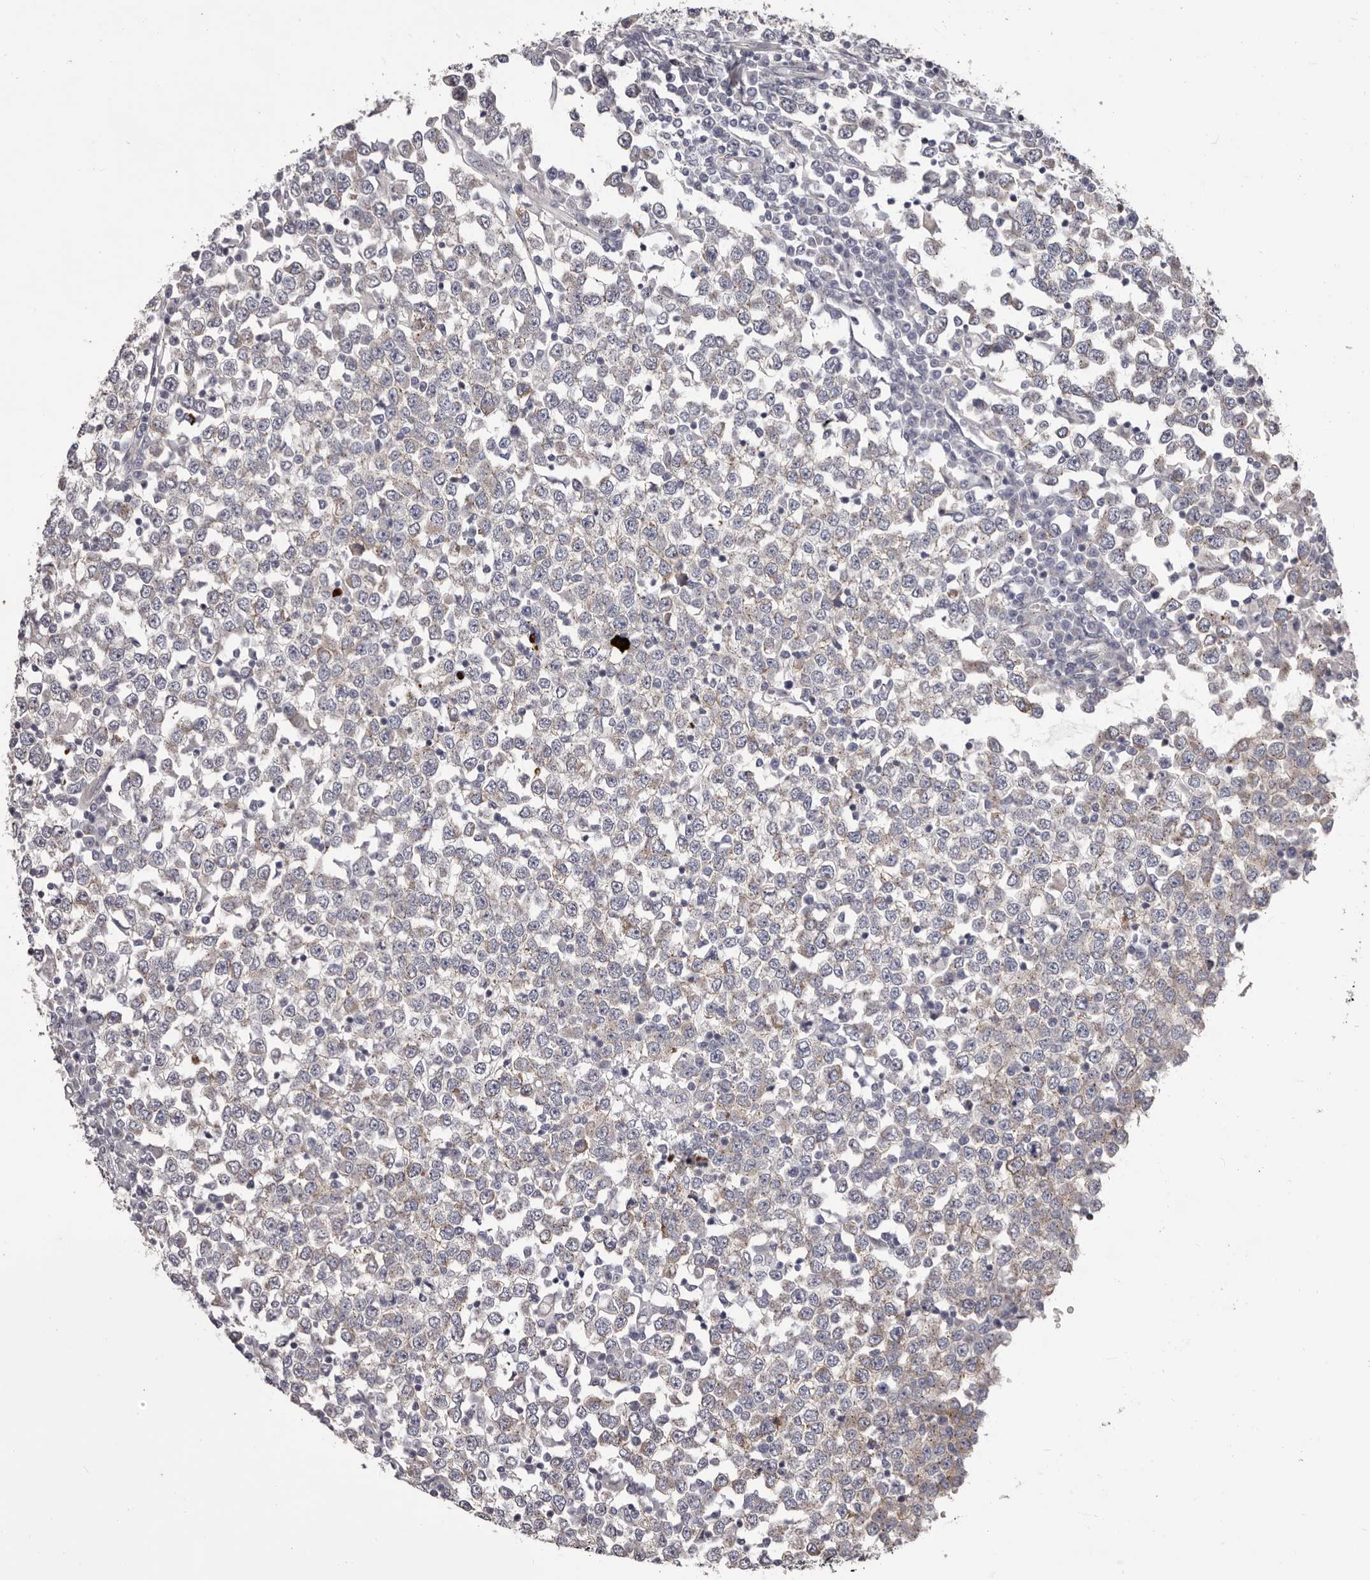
{"staining": {"intensity": "negative", "quantity": "none", "location": "none"}, "tissue": "testis cancer", "cell_type": "Tumor cells", "image_type": "cancer", "snomed": [{"axis": "morphology", "description": "Seminoma, NOS"}, {"axis": "topography", "description": "Testis"}], "caption": "IHC histopathology image of testis cancer stained for a protein (brown), which exhibits no staining in tumor cells. (DAB (3,3'-diaminobenzidine) immunohistochemistry (IHC) visualized using brightfield microscopy, high magnification).", "gene": "PEG10", "patient": {"sex": "male", "age": 65}}